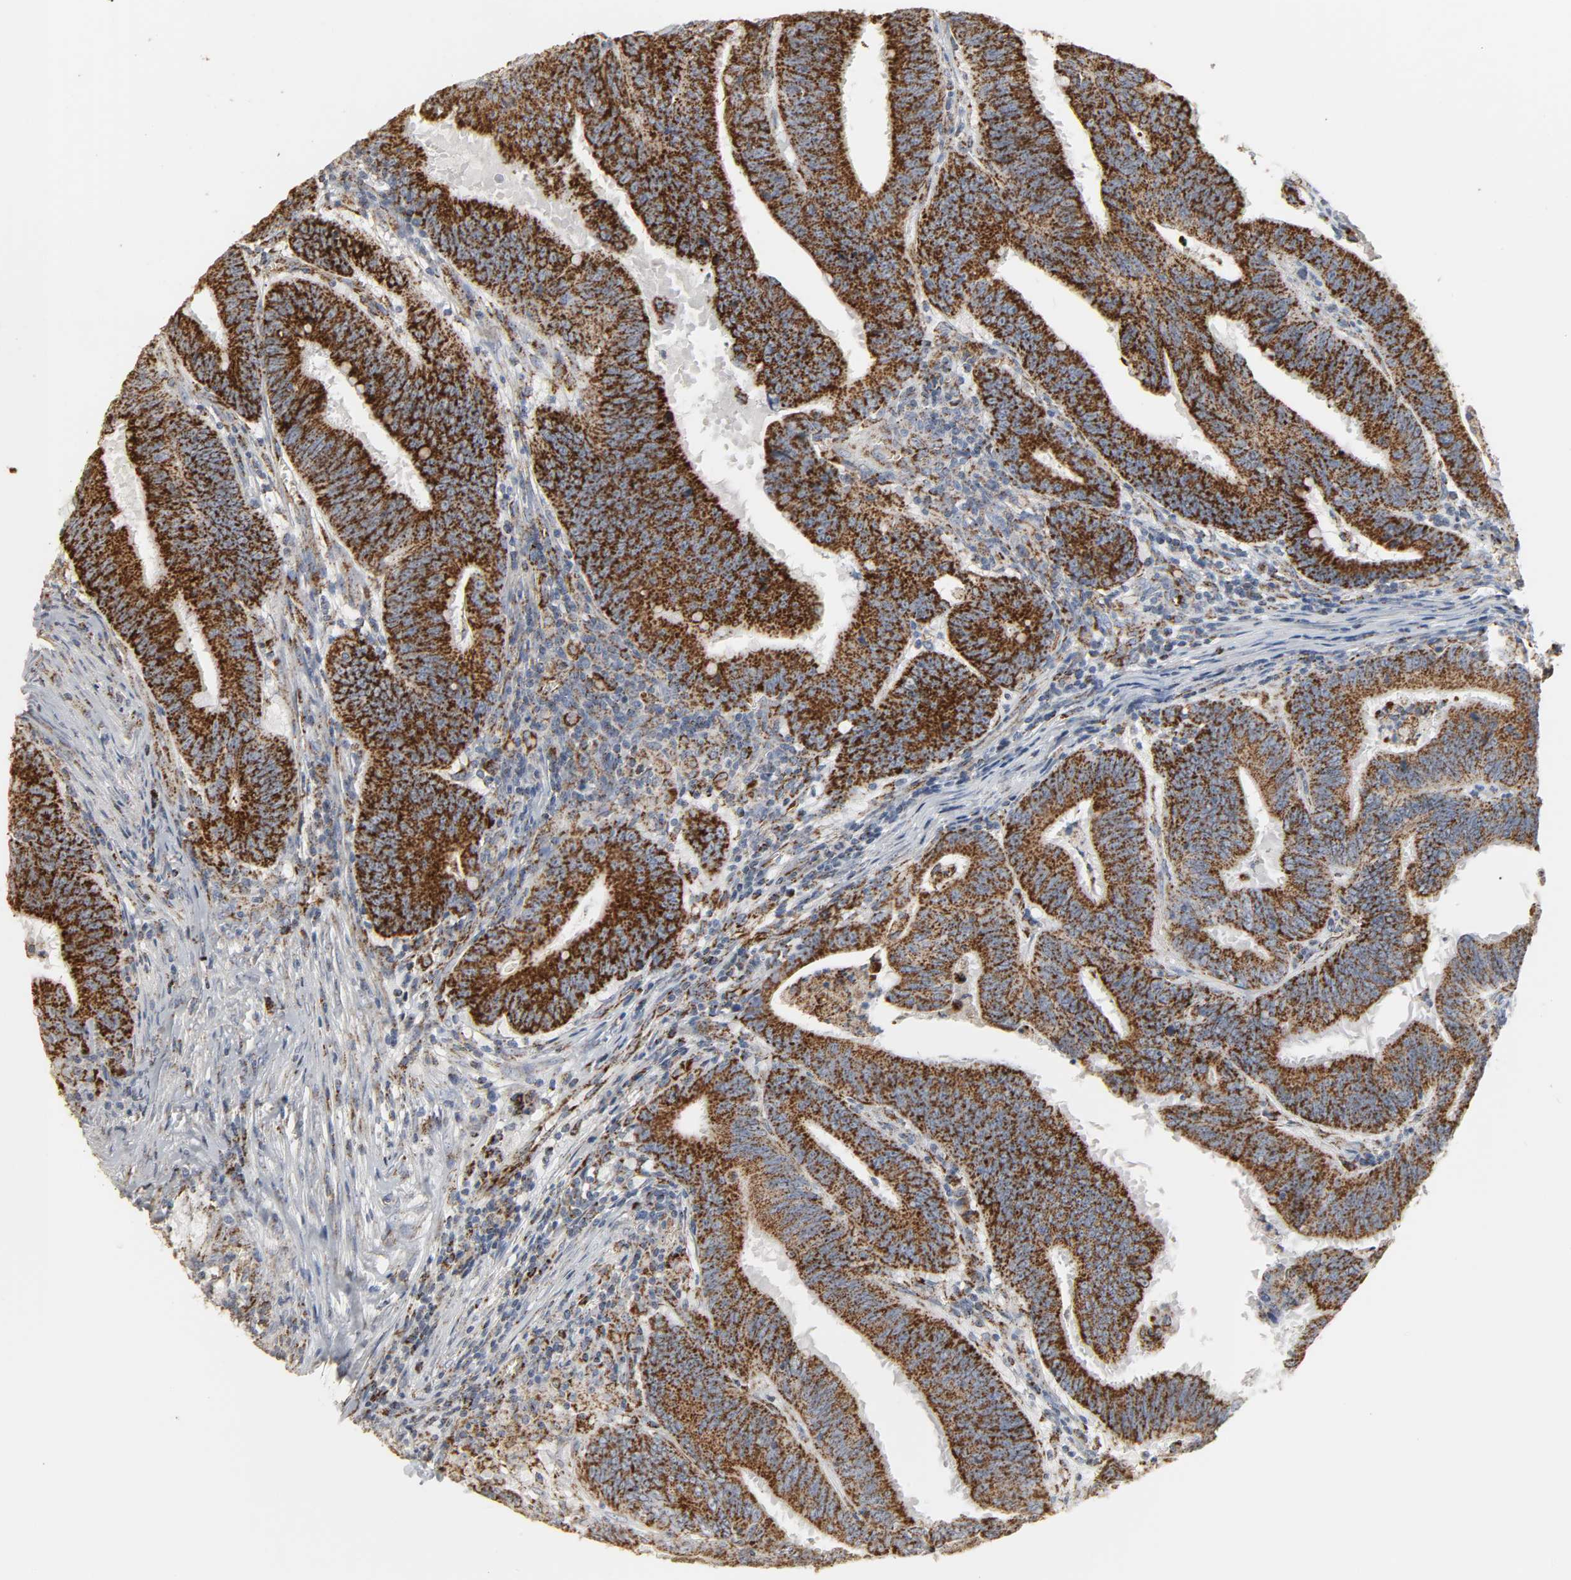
{"staining": {"intensity": "strong", "quantity": ">75%", "location": "cytoplasmic/membranous"}, "tissue": "colorectal cancer", "cell_type": "Tumor cells", "image_type": "cancer", "snomed": [{"axis": "morphology", "description": "Adenocarcinoma, NOS"}, {"axis": "topography", "description": "Colon"}], "caption": "An IHC photomicrograph of tumor tissue is shown. Protein staining in brown labels strong cytoplasmic/membranous positivity in adenocarcinoma (colorectal) within tumor cells.", "gene": "ACAT1", "patient": {"sex": "male", "age": 45}}